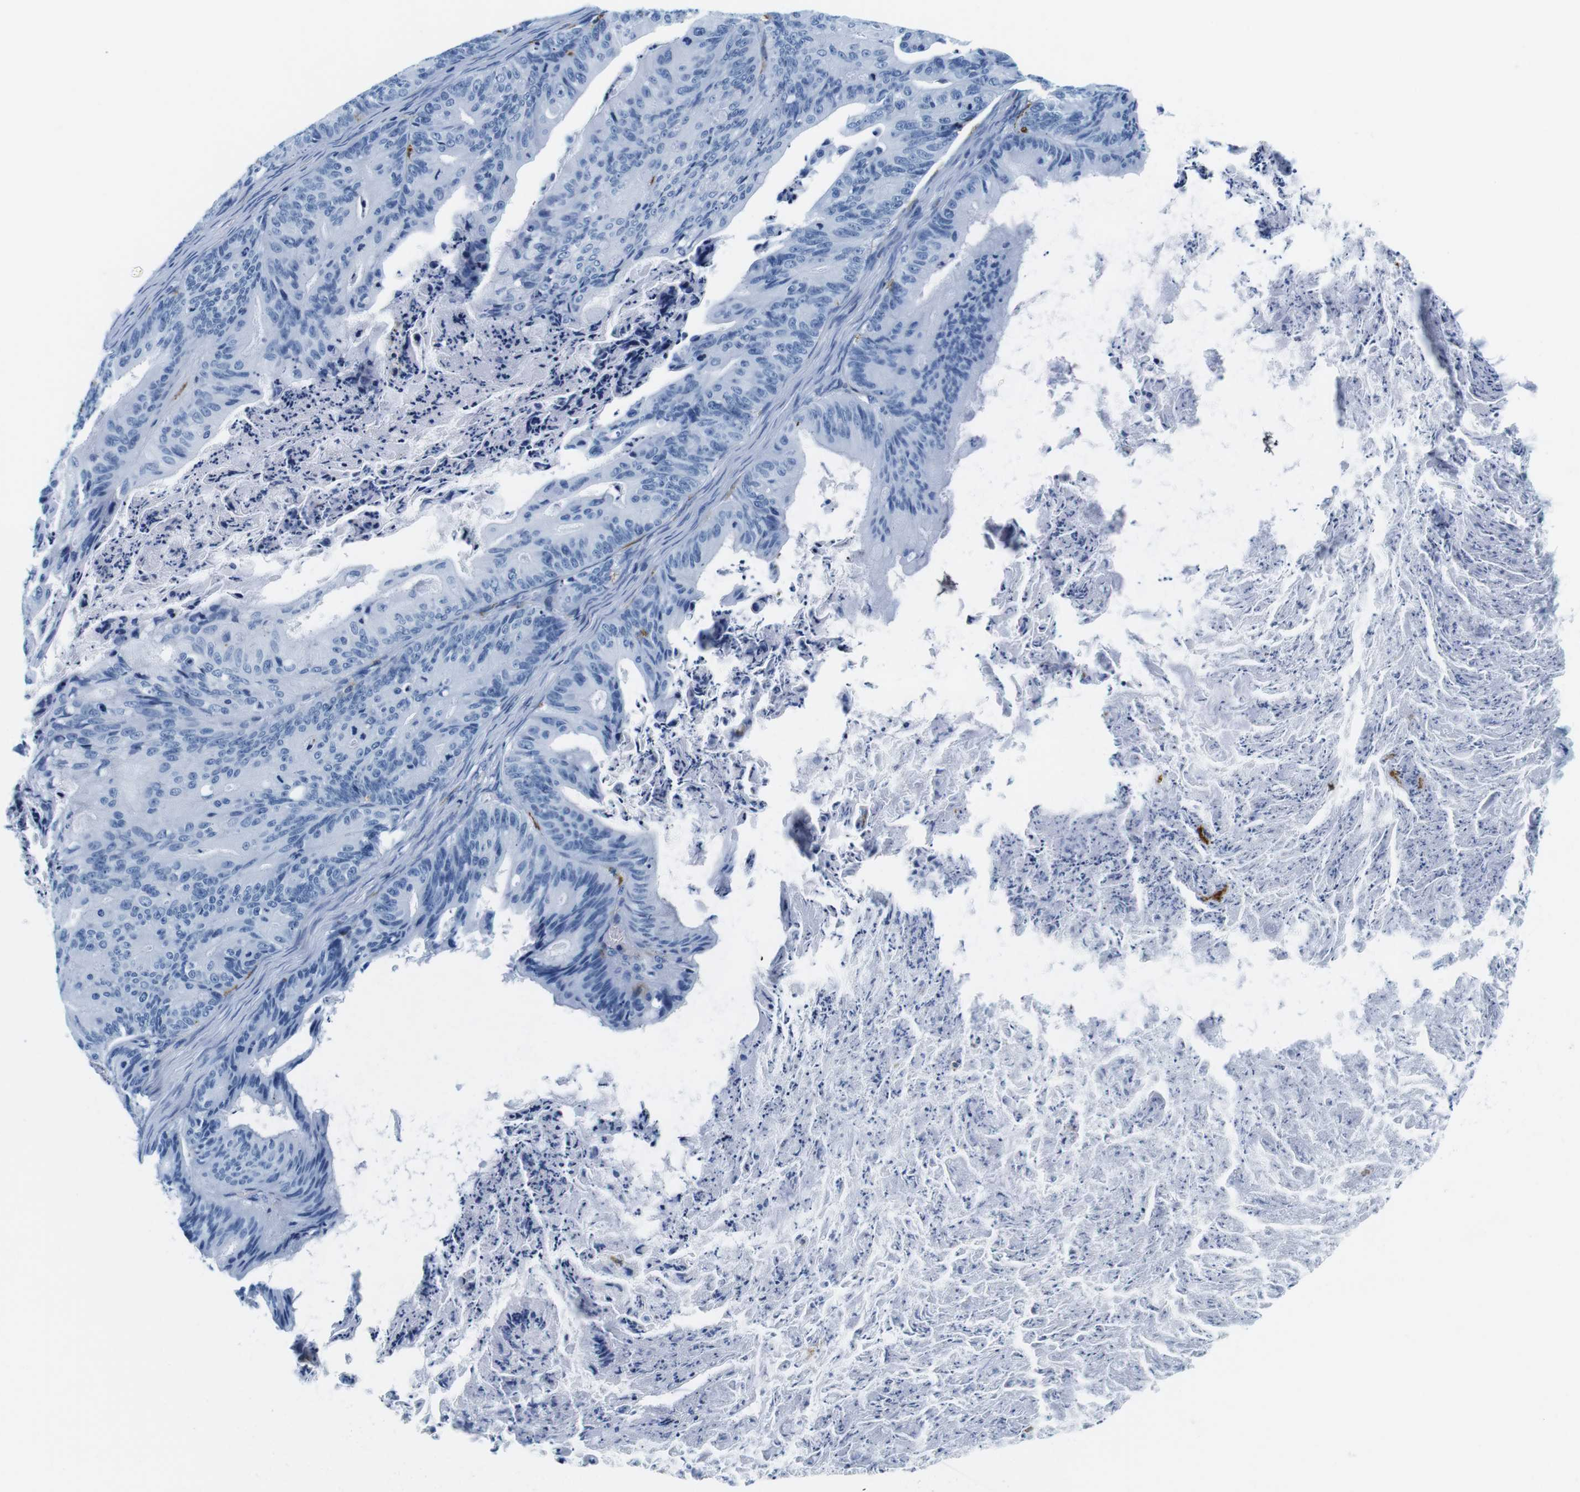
{"staining": {"intensity": "negative", "quantity": "none", "location": "none"}, "tissue": "ovarian cancer", "cell_type": "Tumor cells", "image_type": "cancer", "snomed": [{"axis": "morphology", "description": "Cystadenocarcinoma, mucinous, NOS"}, {"axis": "topography", "description": "Ovary"}], "caption": "Histopathology image shows no protein positivity in tumor cells of mucinous cystadenocarcinoma (ovarian) tissue. (Brightfield microscopy of DAB immunohistochemistry at high magnification).", "gene": "HLA-DRB1", "patient": {"sex": "female", "age": 37}}